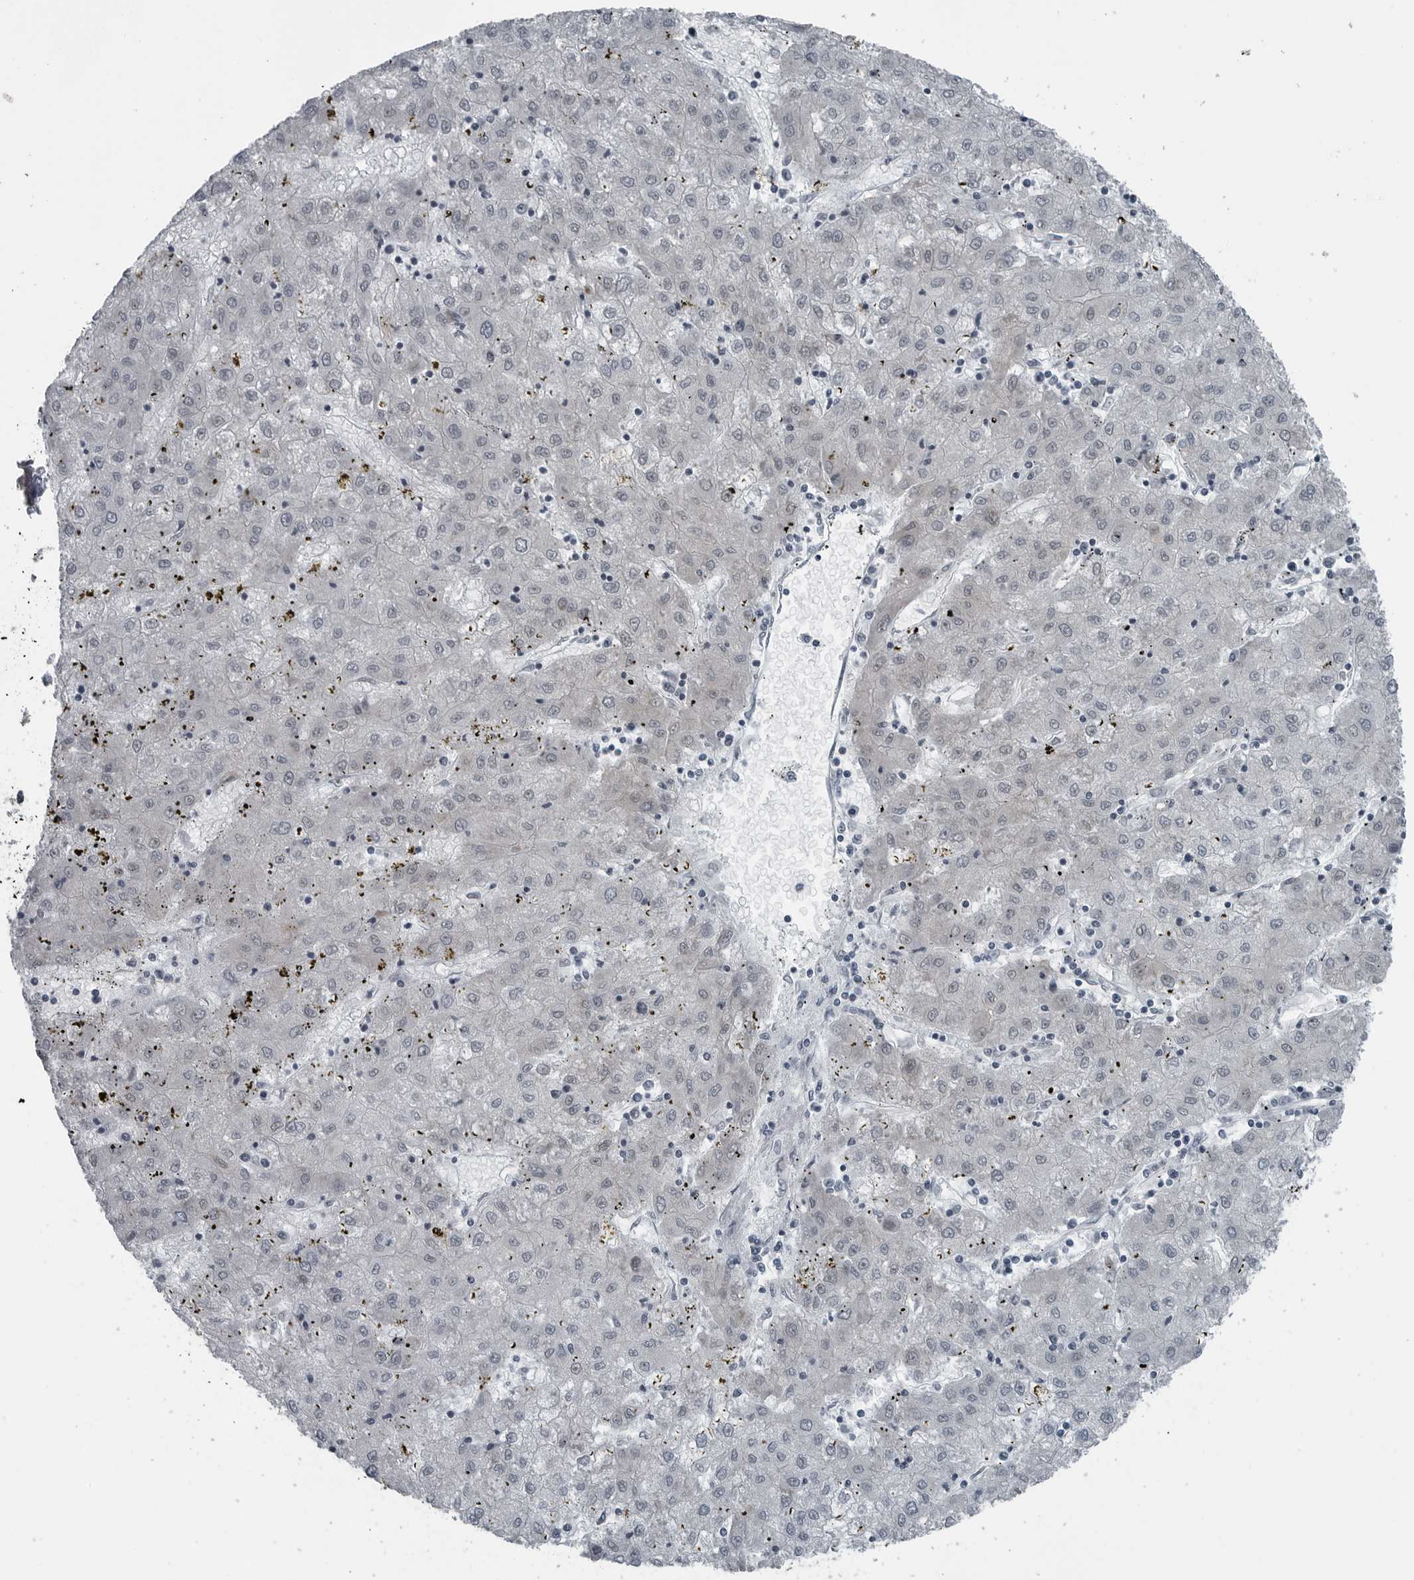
{"staining": {"intensity": "negative", "quantity": "none", "location": "none"}, "tissue": "liver cancer", "cell_type": "Tumor cells", "image_type": "cancer", "snomed": [{"axis": "morphology", "description": "Carcinoma, Hepatocellular, NOS"}, {"axis": "topography", "description": "Liver"}], "caption": "A photomicrograph of liver cancer stained for a protein reveals no brown staining in tumor cells.", "gene": "DNAAF11", "patient": {"sex": "male", "age": 72}}